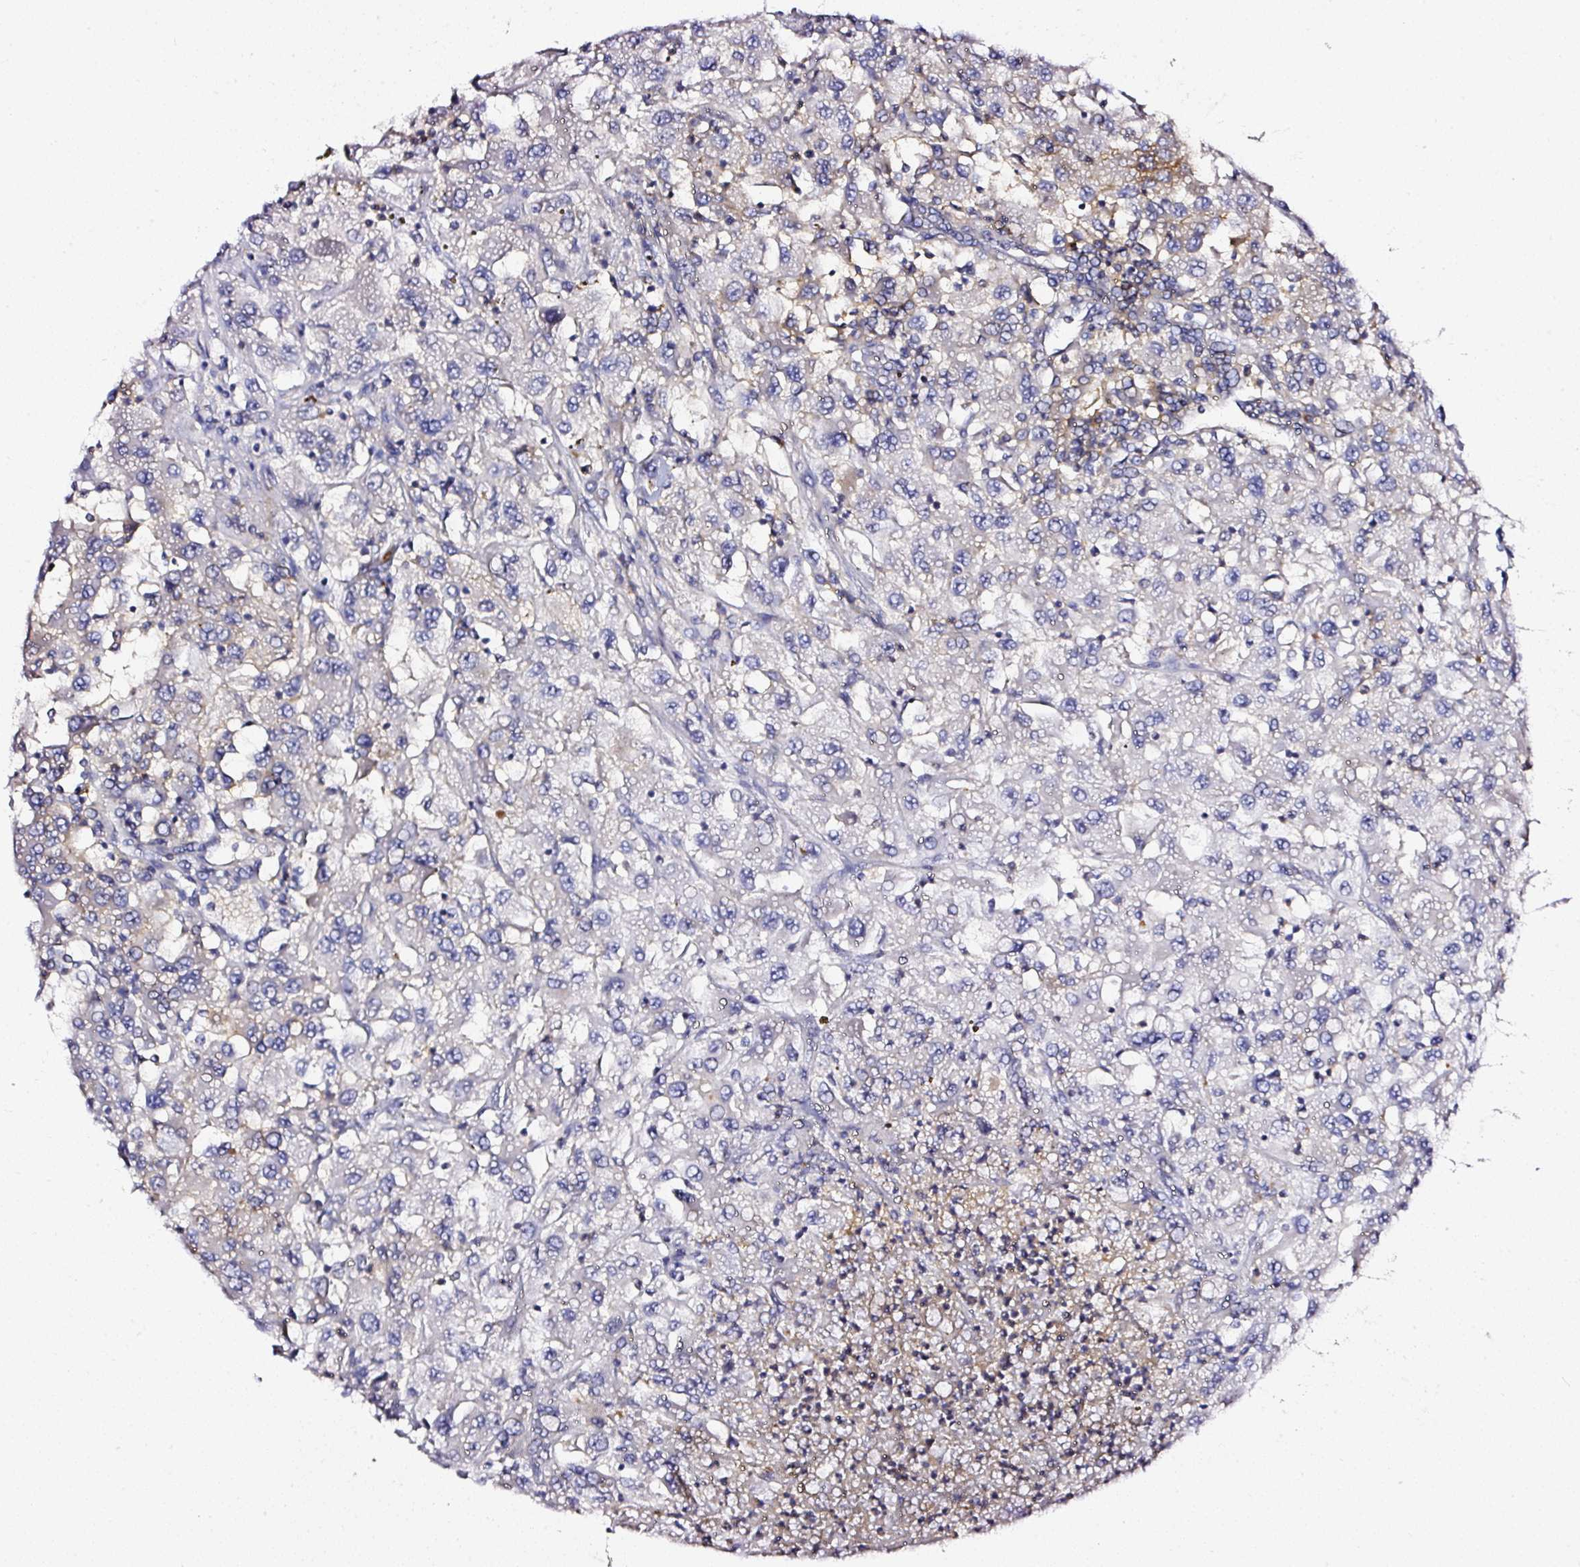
{"staining": {"intensity": "moderate", "quantity": "<25%", "location": "cytoplasmic/membranous"}, "tissue": "renal cancer", "cell_type": "Tumor cells", "image_type": "cancer", "snomed": [{"axis": "morphology", "description": "Adenocarcinoma, NOS"}, {"axis": "topography", "description": "Kidney"}], "caption": "Immunohistochemical staining of human renal cancer shows low levels of moderate cytoplasmic/membranous positivity in approximately <25% of tumor cells.", "gene": "CD47", "patient": {"sex": "female", "age": 67}}